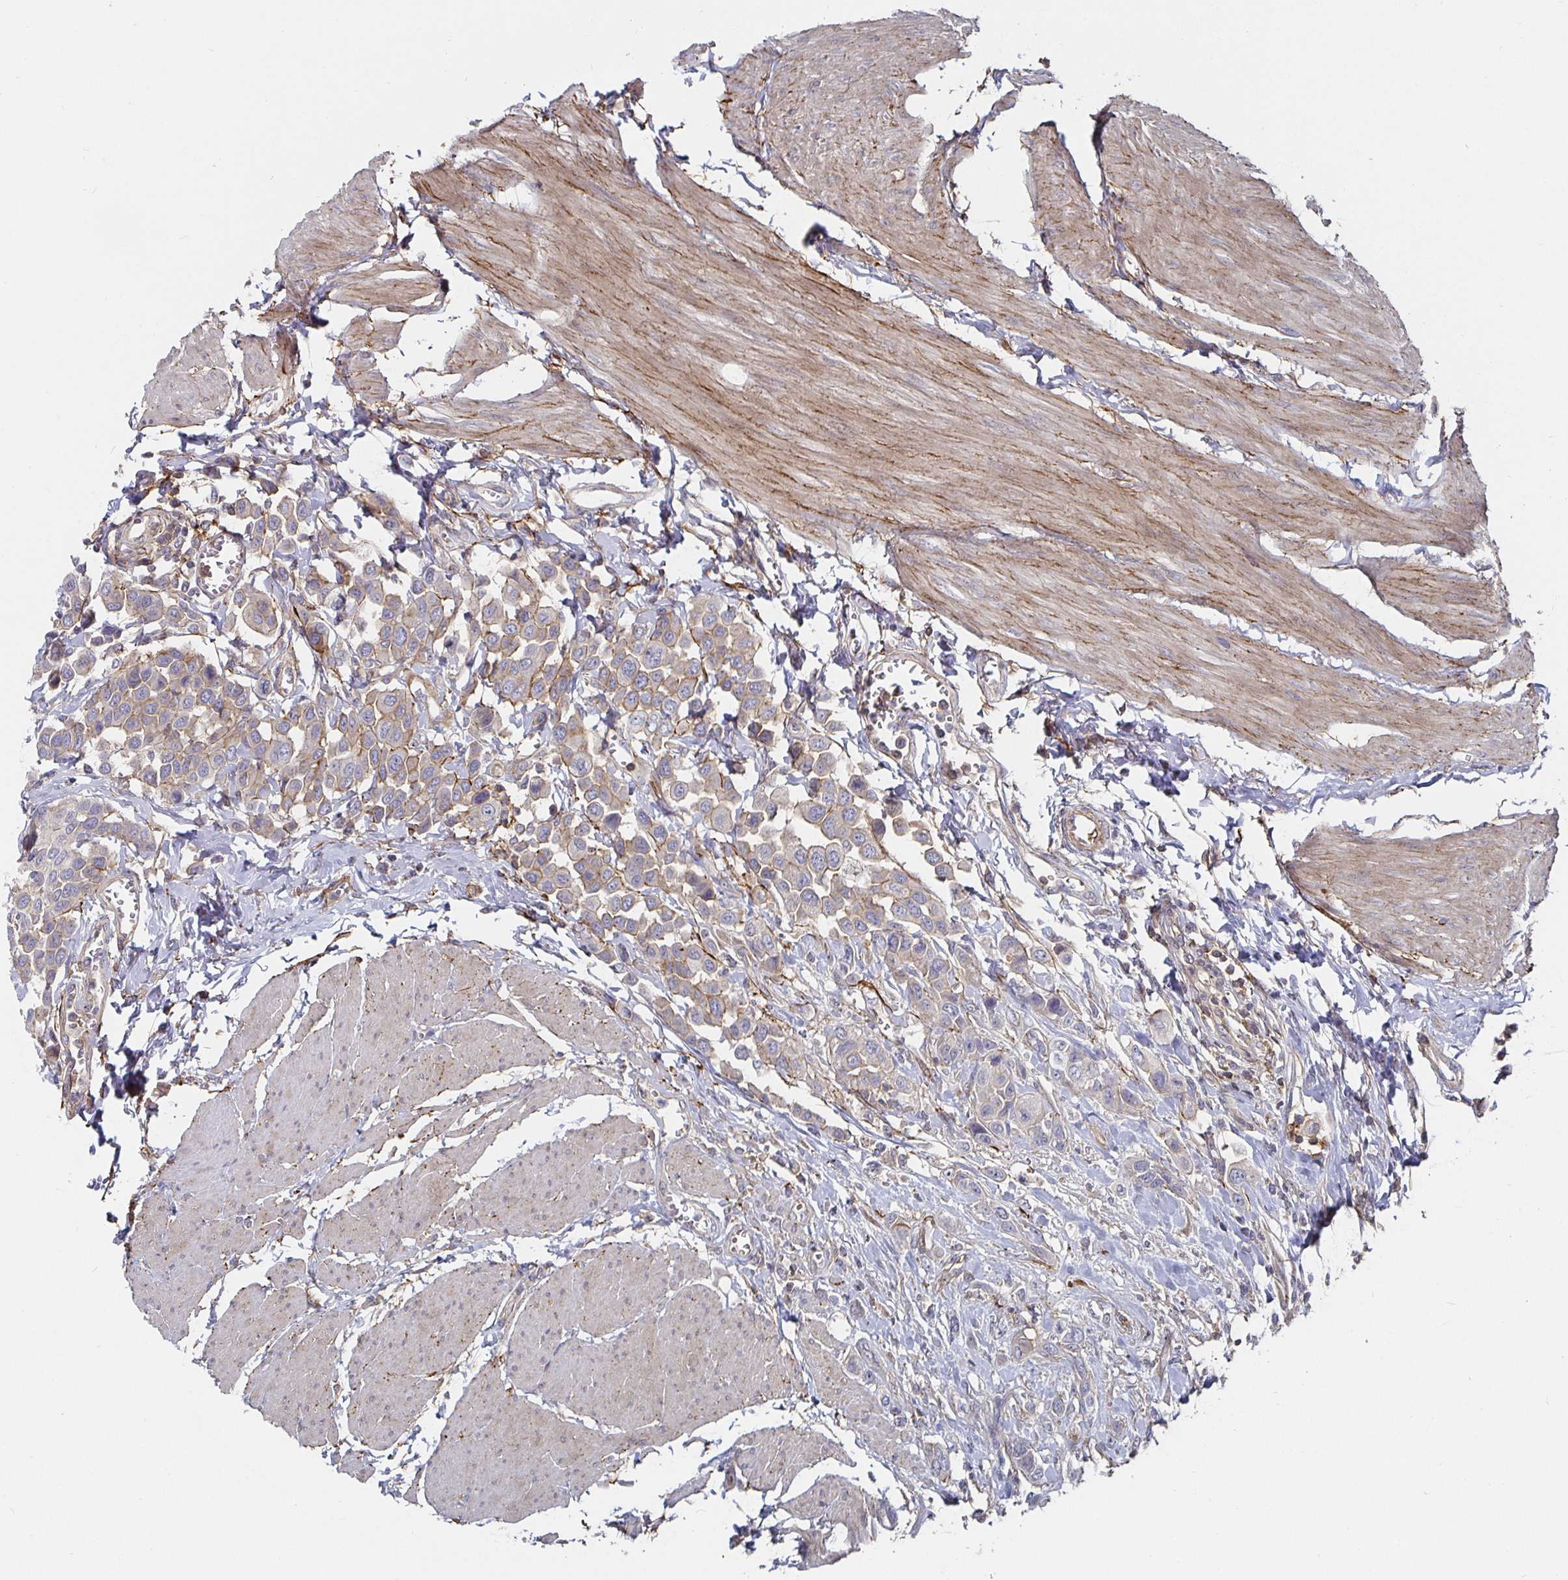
{"staining": {"intensity": "weak", "quantity": "25%-75%", "location": "cytoplasmic/membranous"}, "tissue": "urothelial cancer", "cell_type": "Tumor cells", "image_type": "cancer", "snomed": [{"axis": "morphology", "description": "Urothelial carcinoma, High grade"}, {"axis": "topography", "description": "Urinary bladder"}], "caption": "Weak cytoplasmic/membranous protein positivity is identified in approximately 25%-75% of tumor cells in urothelial carcinoma (high-grade). (Stains: DAB in brown, nuclei in blue, Microscopy: brightfield microscopy at high magnification).", "gene": "GJA4", "patient": {"sex": "male", "age": 50}}